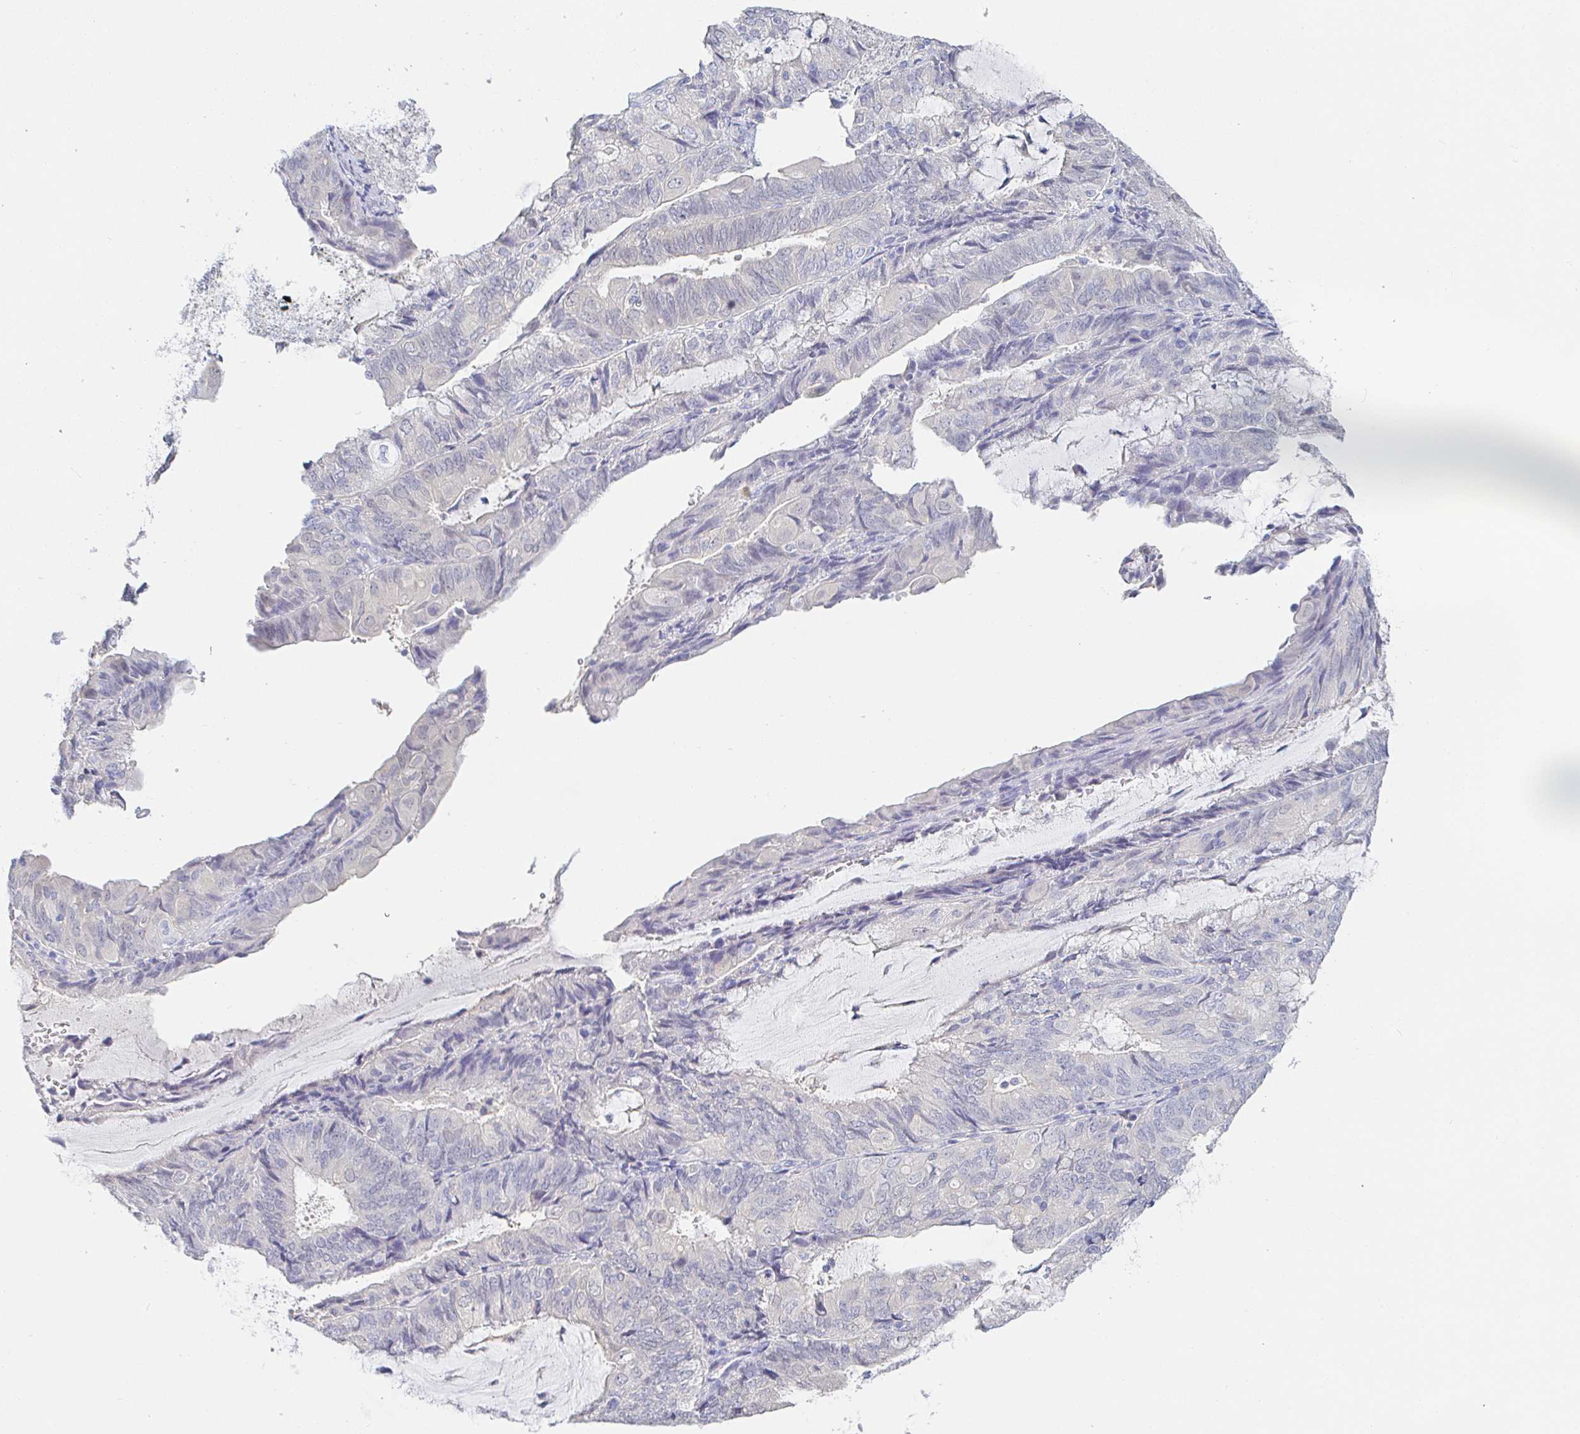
{"staining": {"intensity": "negative", "quantity": "none", "location": "none"}, "tissue": "endometrial cancer", "cell_type": "Tumor cells", "image_type": "cancer", "snomed": [{"axis": "morphology", "description": "Adenocarcinoma, NOS"}, {"axis": "topography", "description": "Endometrium"}], "caption": "Image shows no significant protein positivity in tumor cells of endometrial cancer (adenocarcinoma).", "gene": "PDE6B", "patient": {"sex": "female", "age": 81}}